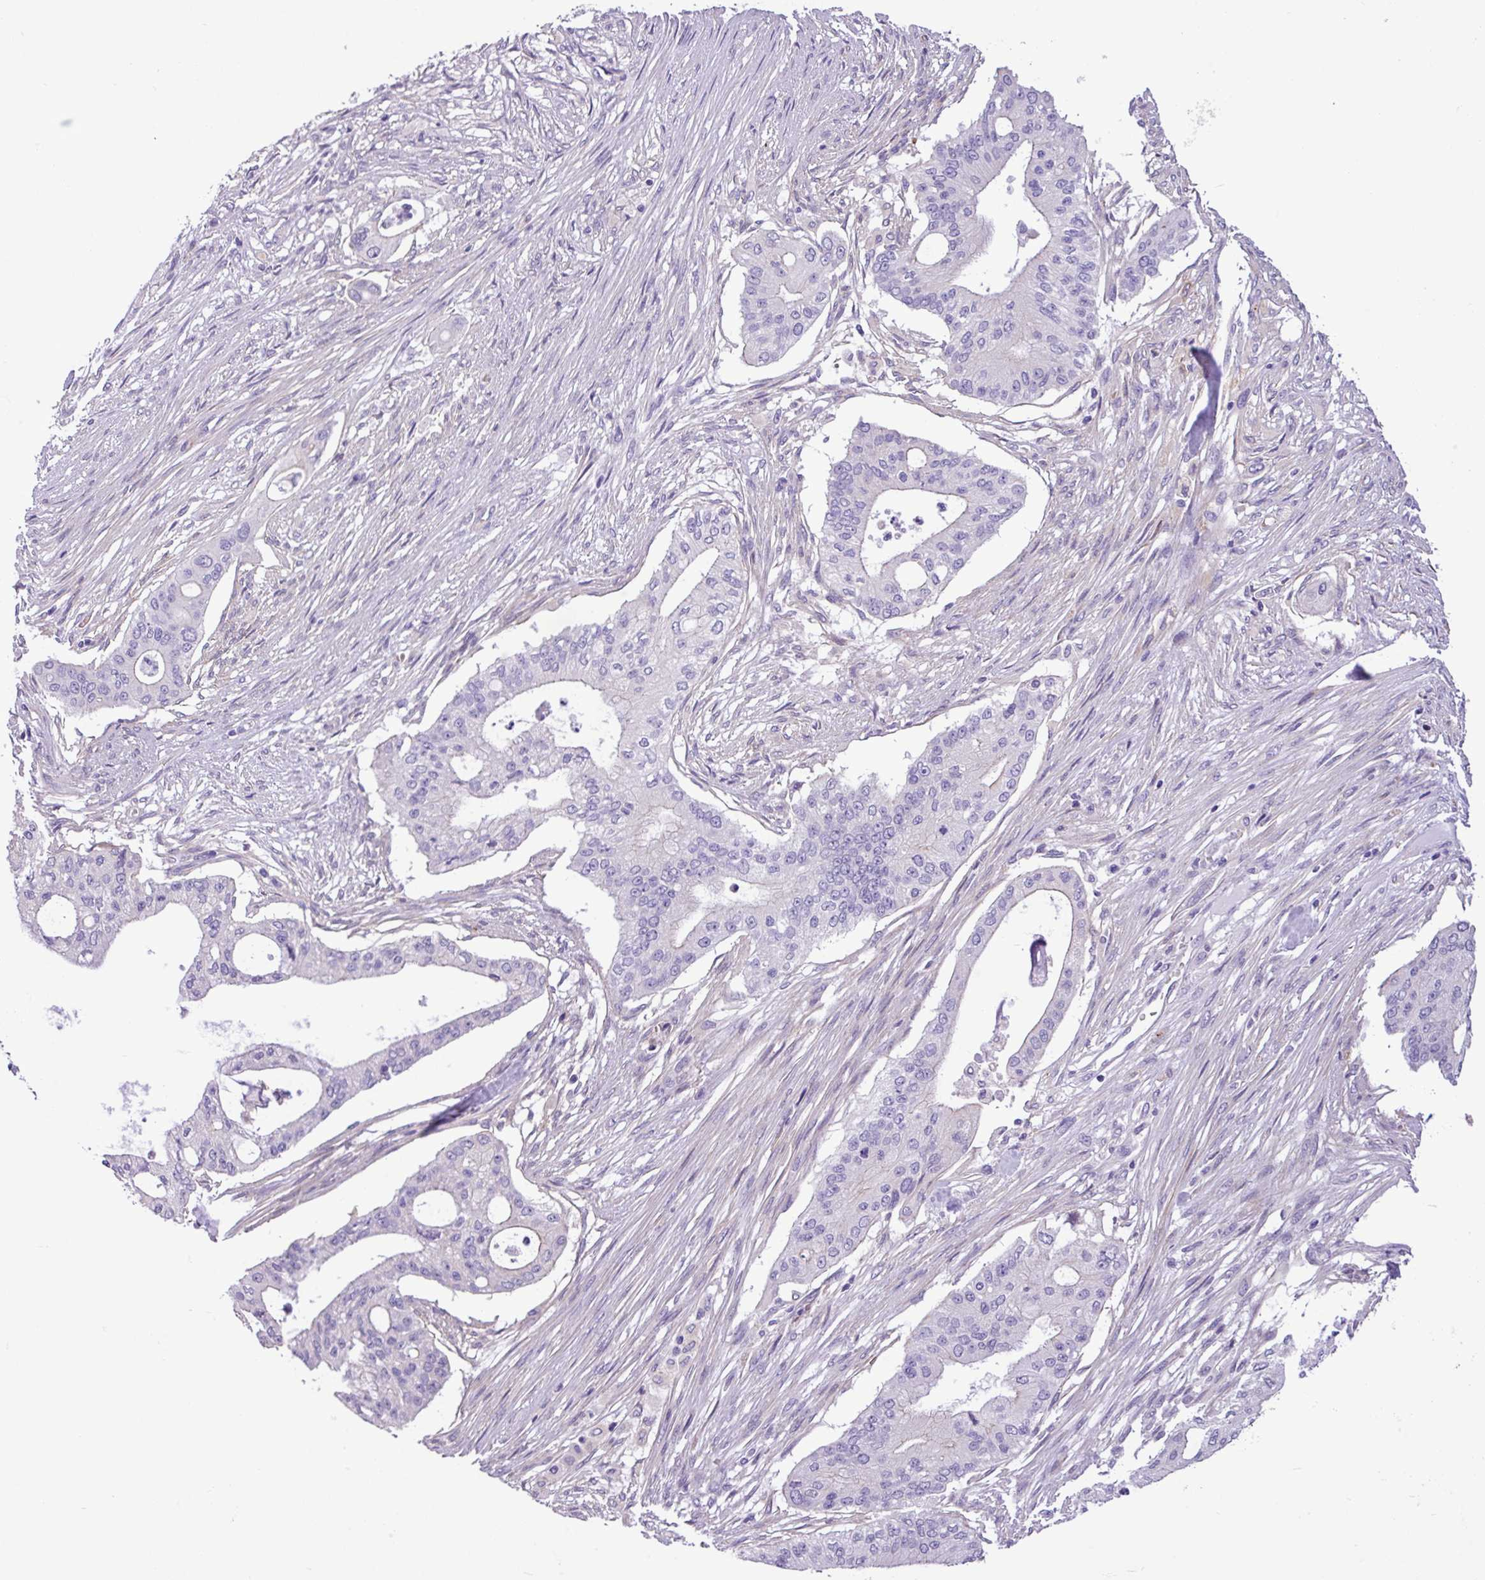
{"staining": {"intensity": "negative", "quantity": "none", "location": "none"}, "tissue": "pancreatic cancer", "cell_type": "Tumor cells", "image_type": "cancer", "snomed": [{"axis": "morphology", "description": "Adenocarcinoma, NOS"}, {"axis": "topography", "description": "Pancreas"}], "caption": "Tumor cells are negative for protein expression in human adenocarcinoma (pancreatic).", "gene": "C11orf91", "patient": {"sex": "male", "age": 46}}